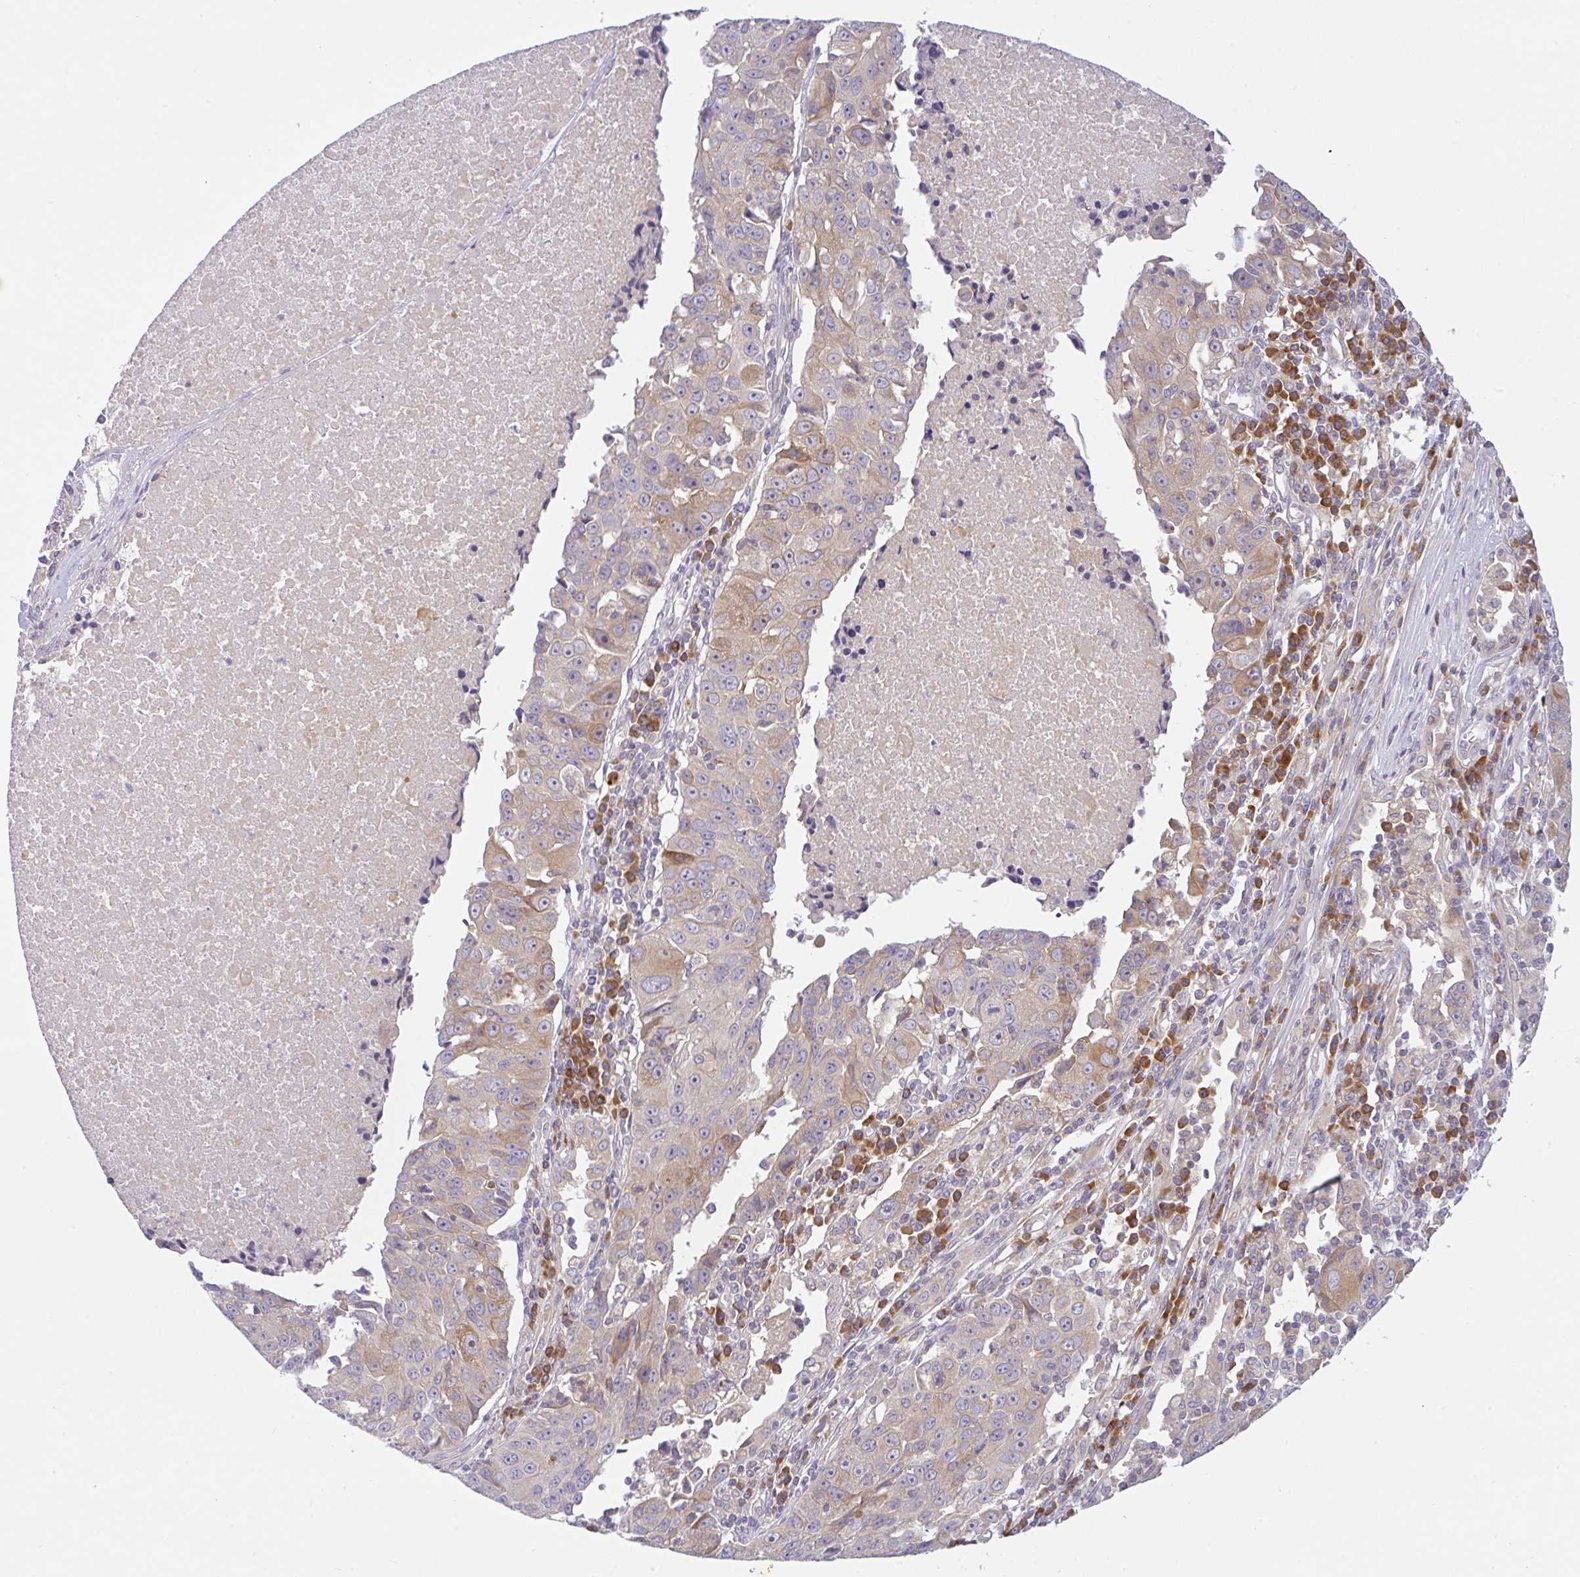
{"staining": {"intensity": "weak", "quantity": ">75%", "location": "cytoplasmic/membranous"}, "tissue": "lung cancer", "cell_type": "Tumor cells", "image_type": "cancer", "snomed": [{"axis": "morphology", "description": "Squamous cell carcinoma, NOS"}, {"axis": "topography", "description": "Lung"}], "caption": "This is an image of immunohistochemistry (IHC) staining of lung squamous cell carcinoma, which shows weak expression in the cytoplasmic/membranous of tumor cells.", "gene": "DERL2", "patient": {"sex": "female", "age": 66}}